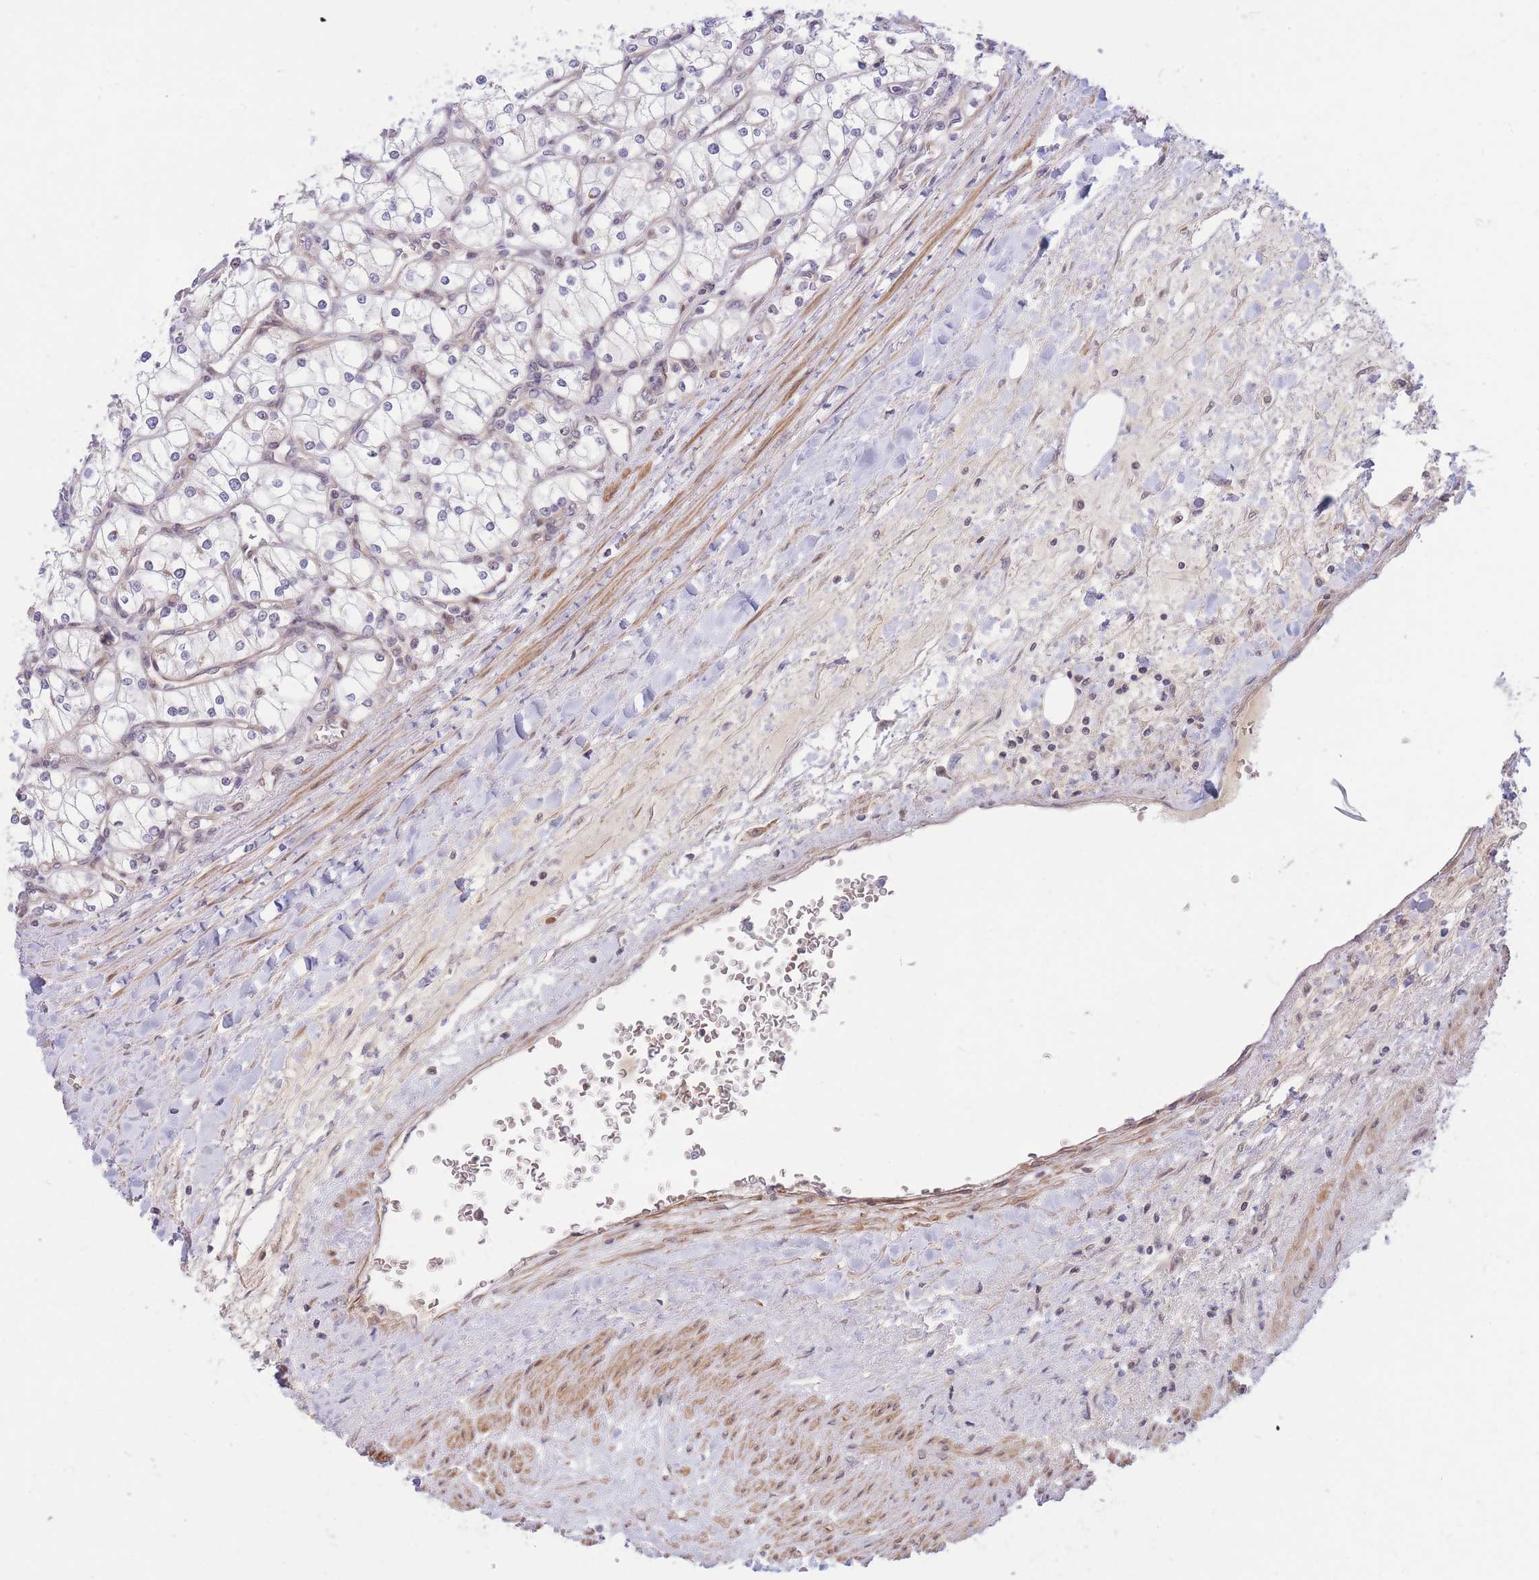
{"staining": {"intensity": "negative", "quantity": "none", "location": "none"}, "tissue": "renal cancer", "cell_type": "Tumor cells", "image_type": "cancer", "snomed": [{"axis": "morphology", "description": "Adenocarcinoma, NOS"}, {"axis": "topography", "description": "Kidney"}], "caption": "A micrograph of human renal cancer (adenocarcinoma) is negative for staining in tumor cells. (DAB IHC visualized using brightfield microscopy, high magnification).", "gene": "ERICH6B", "patient": {"sex": "male", "age": 80}}